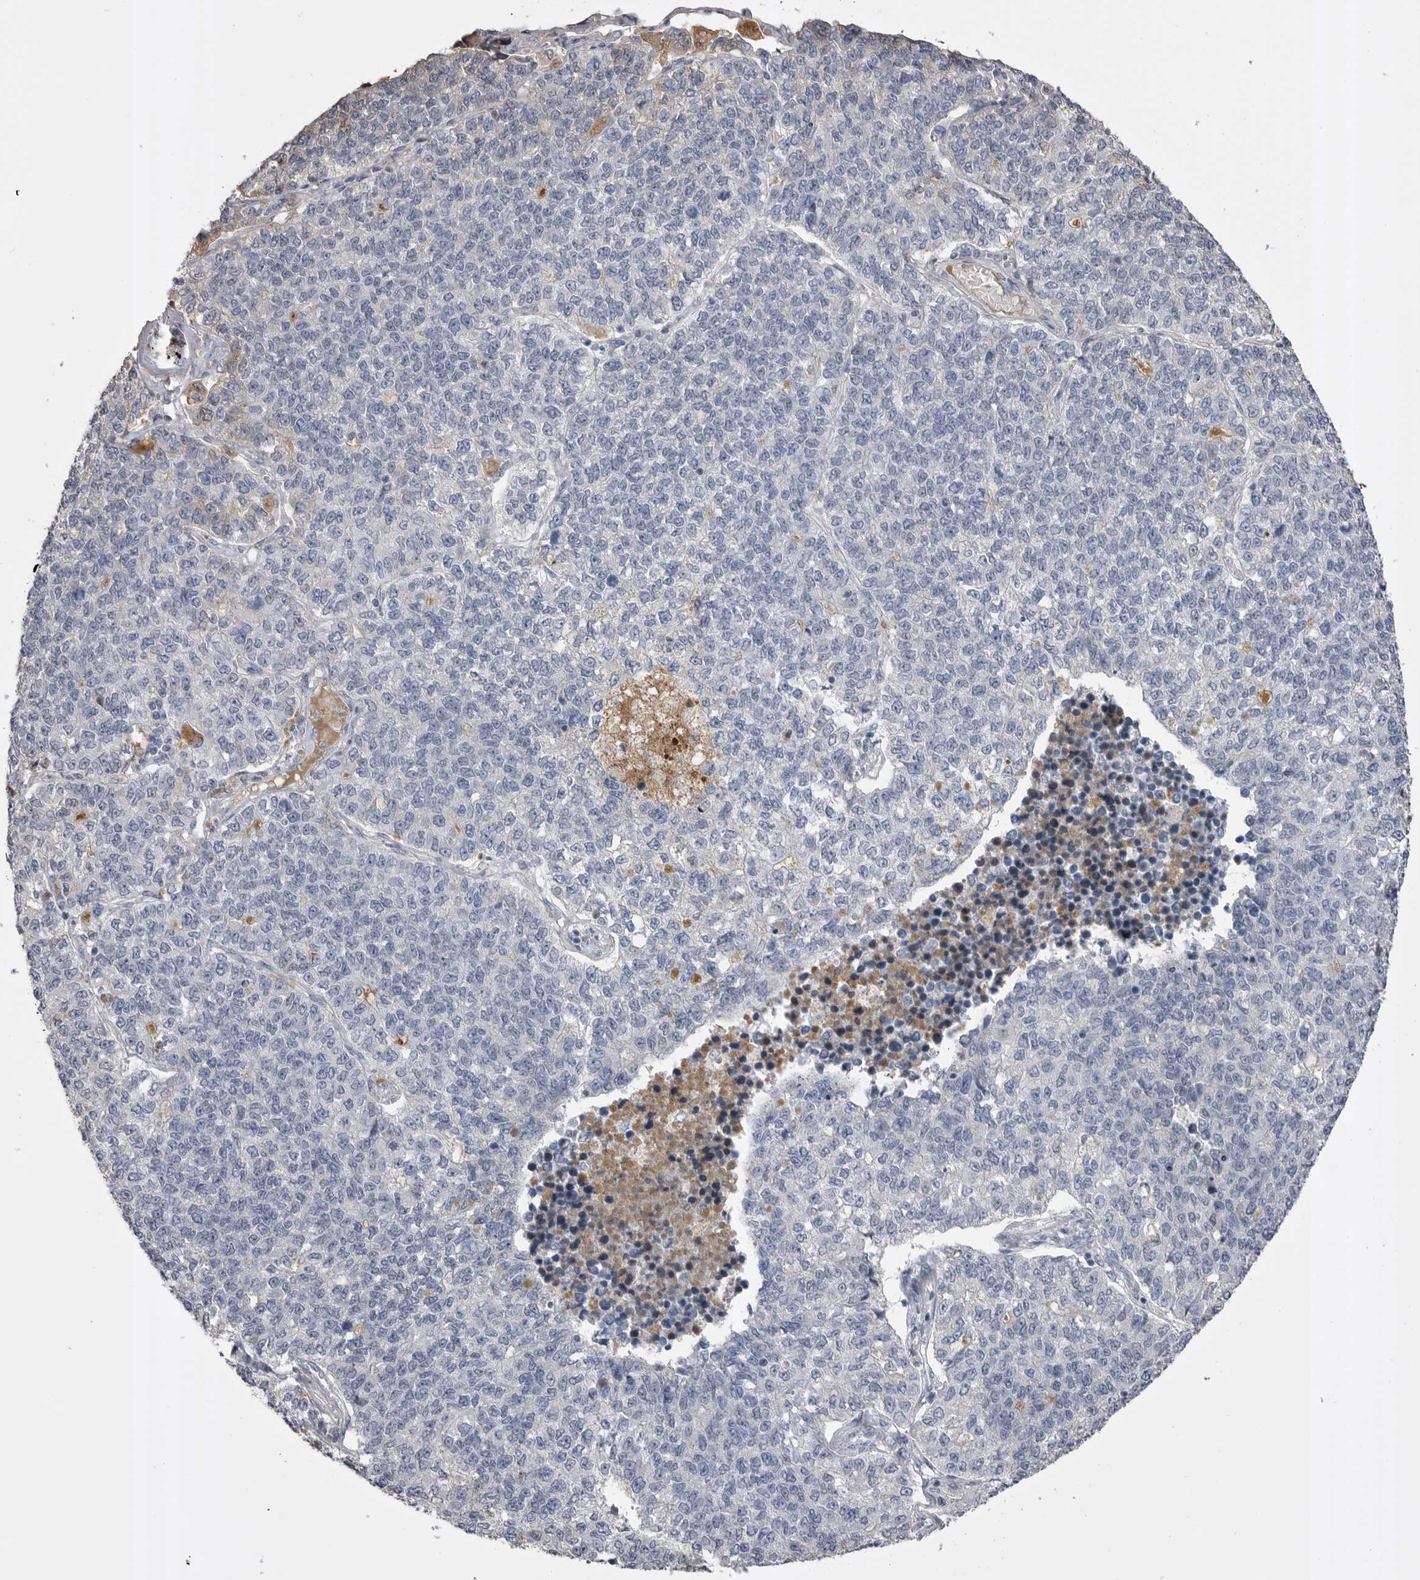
{"staining": {"intensity": "negative", "quantity": "none", "location": "none"}, "tissue": "lung cancer", "cell_type": "Tumor cells", "image_type": "cancer", "snomed": [{"axis": "morphology", "description": "Adenocarcinoma, NOS"}, {"axis": "topography", "description": "Lung"}], "caption": "A photomicrograph of human lung cancer is negative for staining in tumor cells.", "gene": "AHSG", "patient": {"sex": "male", "age": 49}}